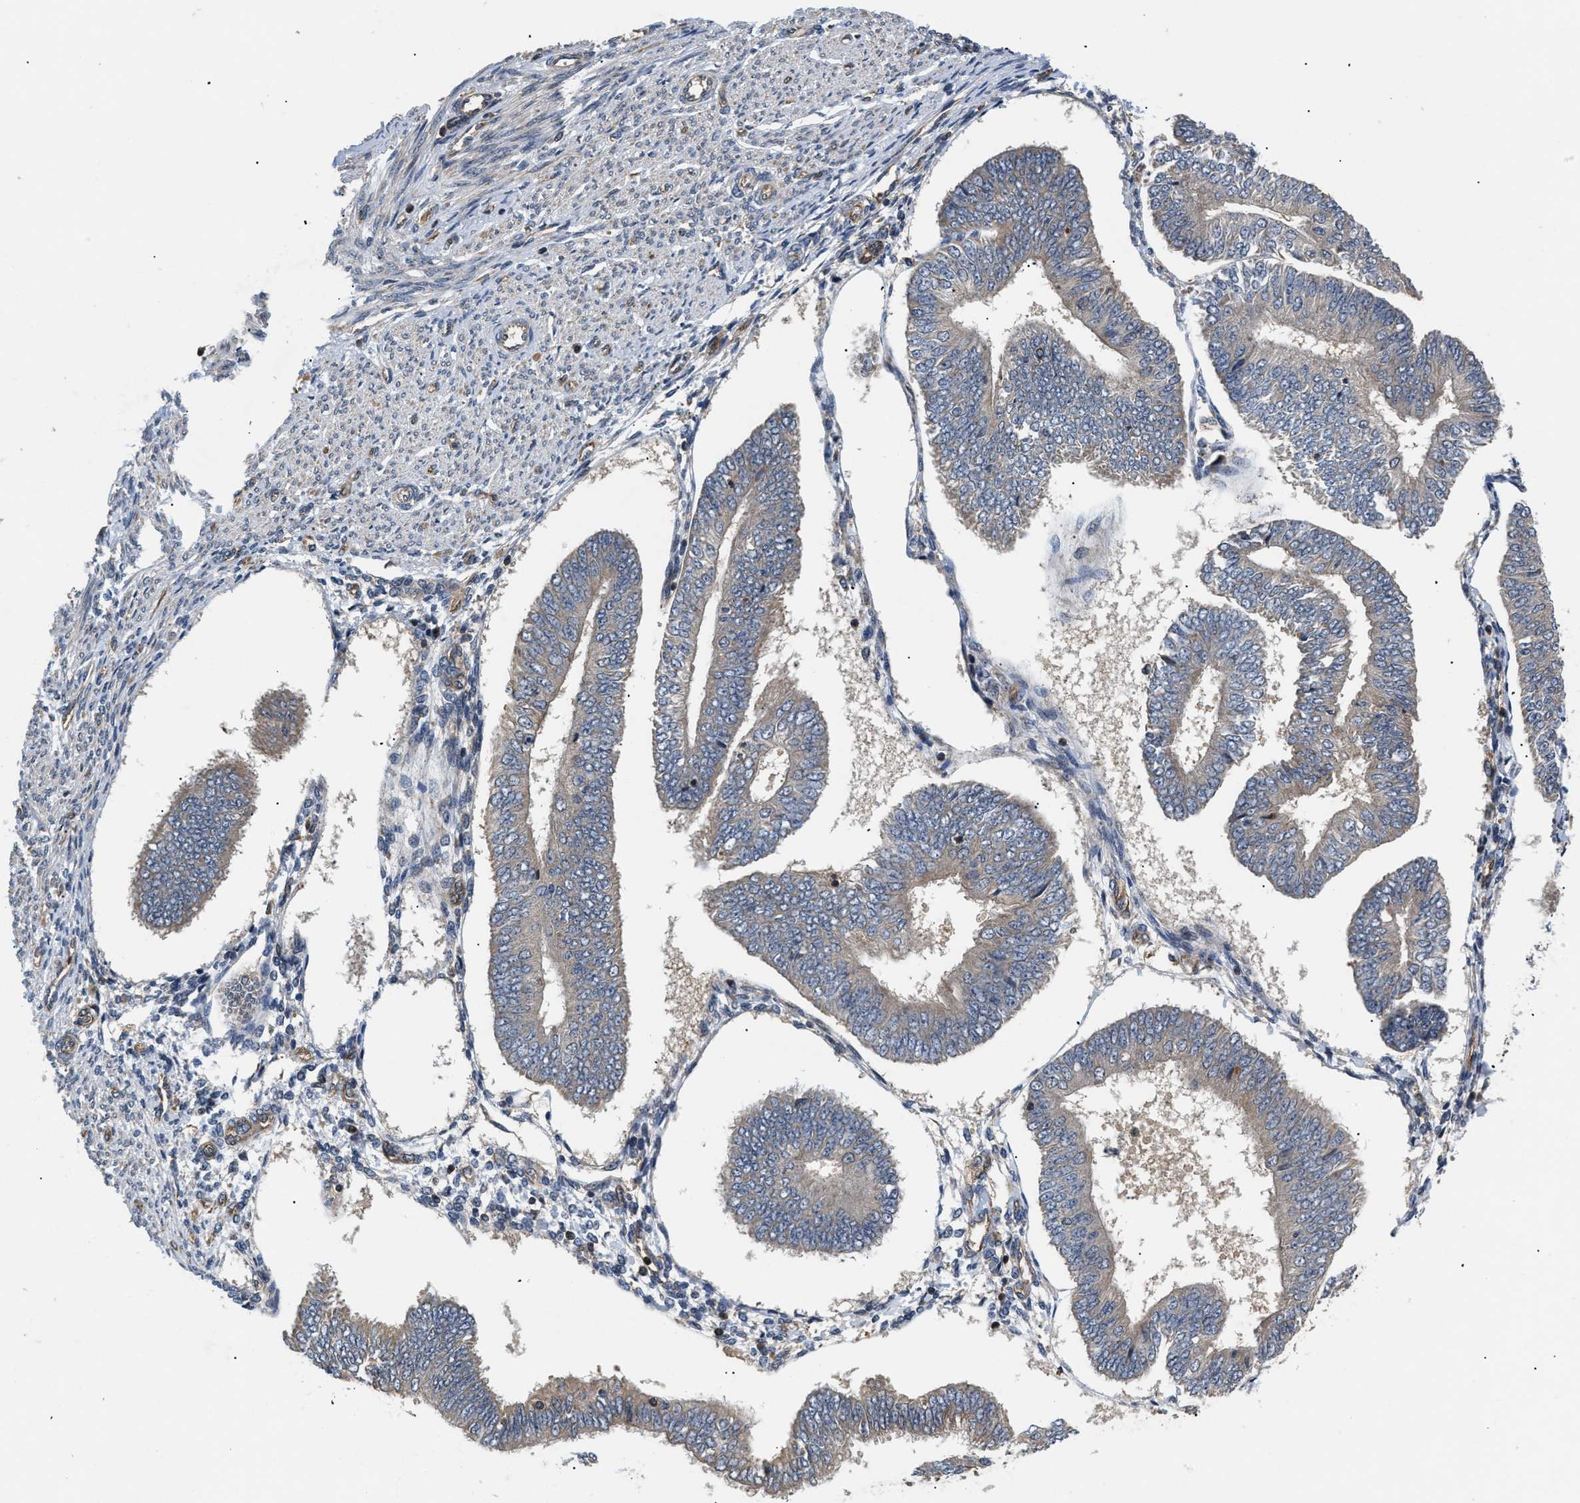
{"staining": {"intensity": "weak", "quantity": "<25%", "location": "cytoplasmic/membranous"}, "tissue": "endometrial cancer", "cell_type": "Tumor cells", "image_type": "cancer", "snomed": [{"axis": "morphology", "description": "Adenocarcinoma, NOS"}, {"axis": "topography", "description": "Endometrium"}], "caption": "Photomicrograph shows no protein expression in tumor cells of endometrial cancer (adenocarcinoma) tissue.", "gene": "HMGCR", "patient": {"sex": "female", "age": 58}}